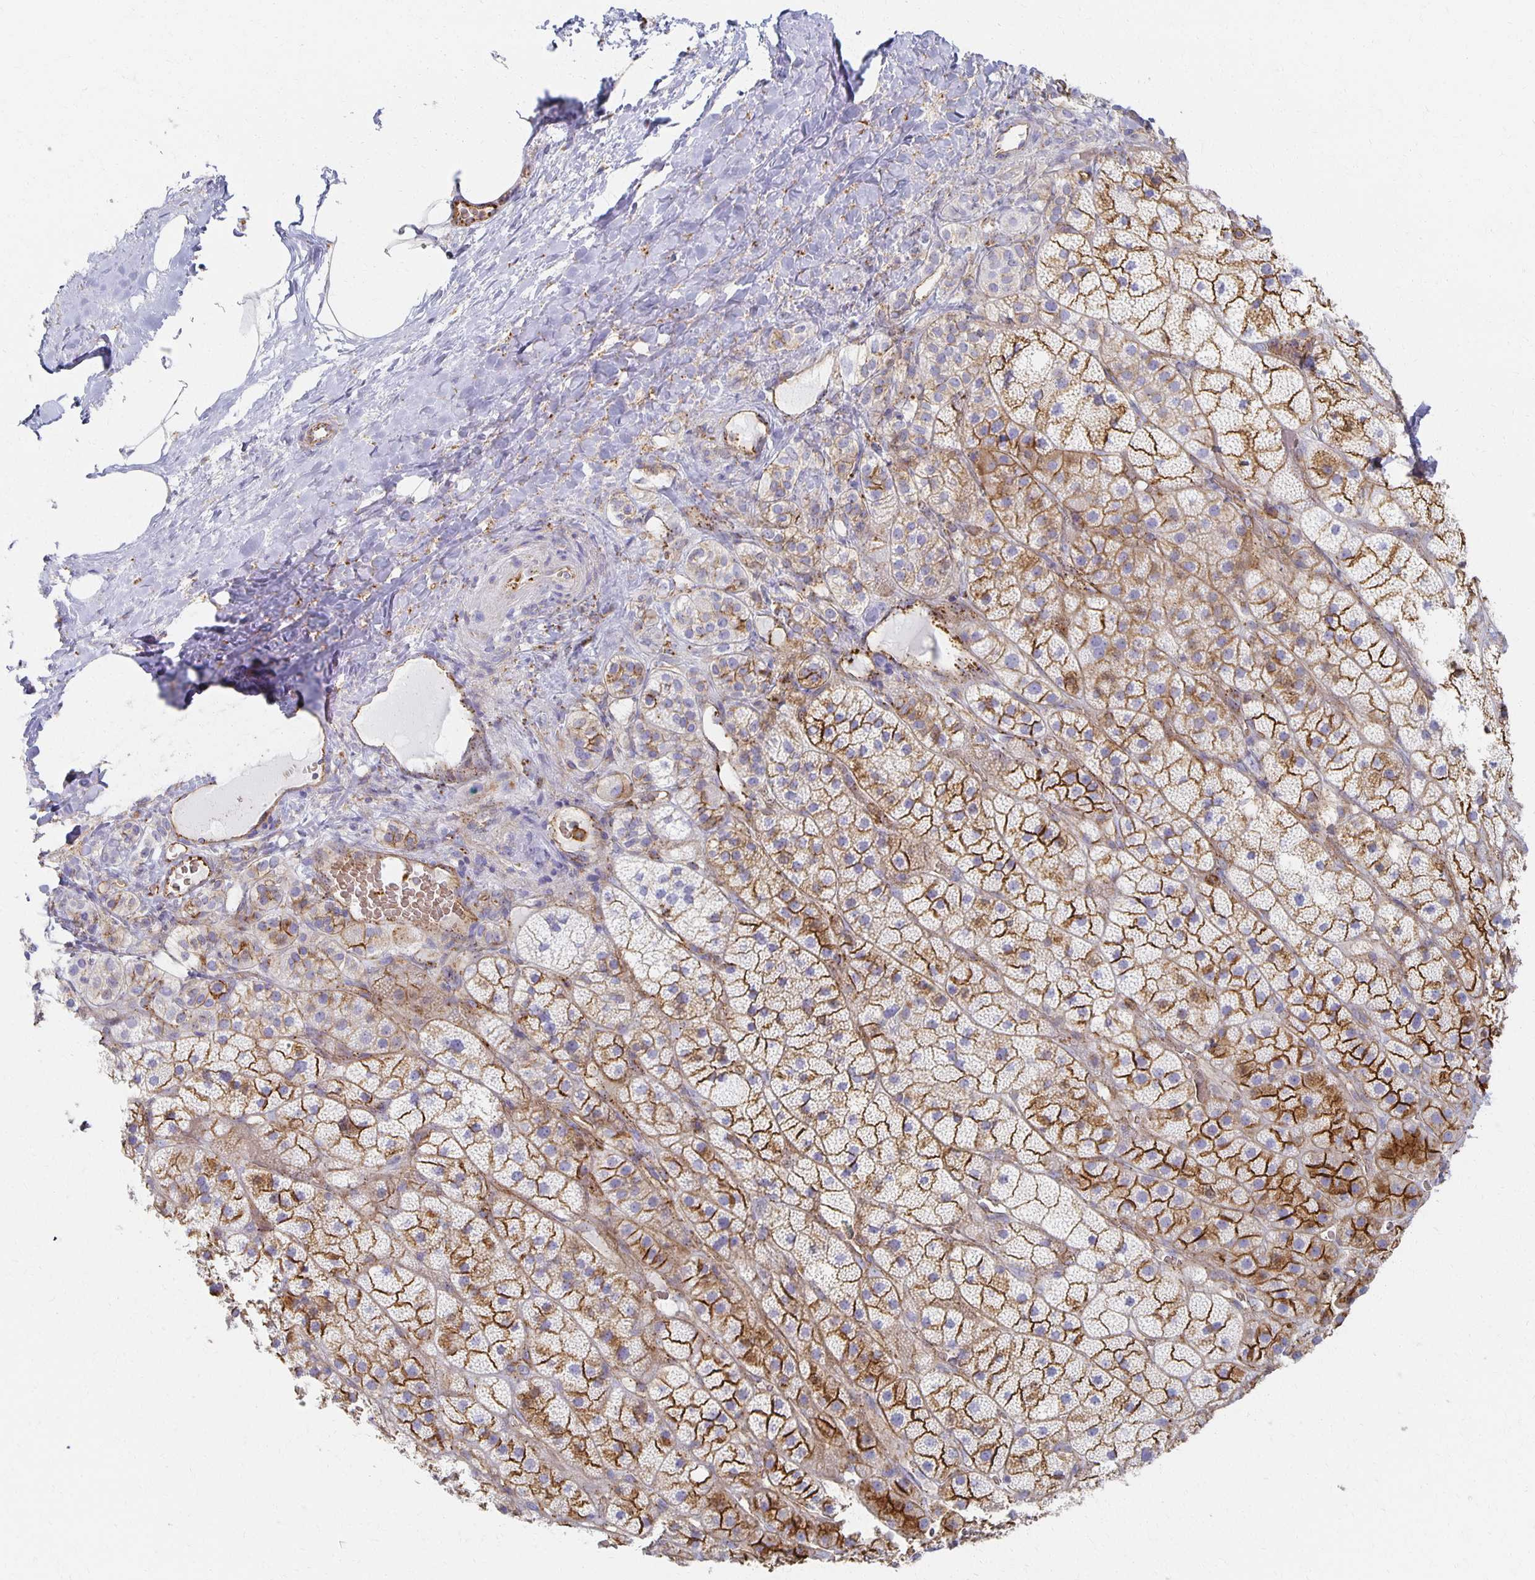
{"staining": {"intensity": "strong", "quantity": "25%-75%", "location": "cytoplasmic/membranous"}, "tissue": "adrenal gland", "cell_type": "Glandular cells", "image_type": "normal", "snomed": [{"axis": "morphology", "description": "Normal tissue, NOS"}, {"axis": "topography", "description": "Adrenal gland"}], "caption": "Protein expression analysis of unremarkable human adrenal gland reveals strong cytoplasmic/membranous expression in approximately 25%-75% of glandular cells.", "gene": "TAAR1", "patient": {"sex": "male", "age": 57}}